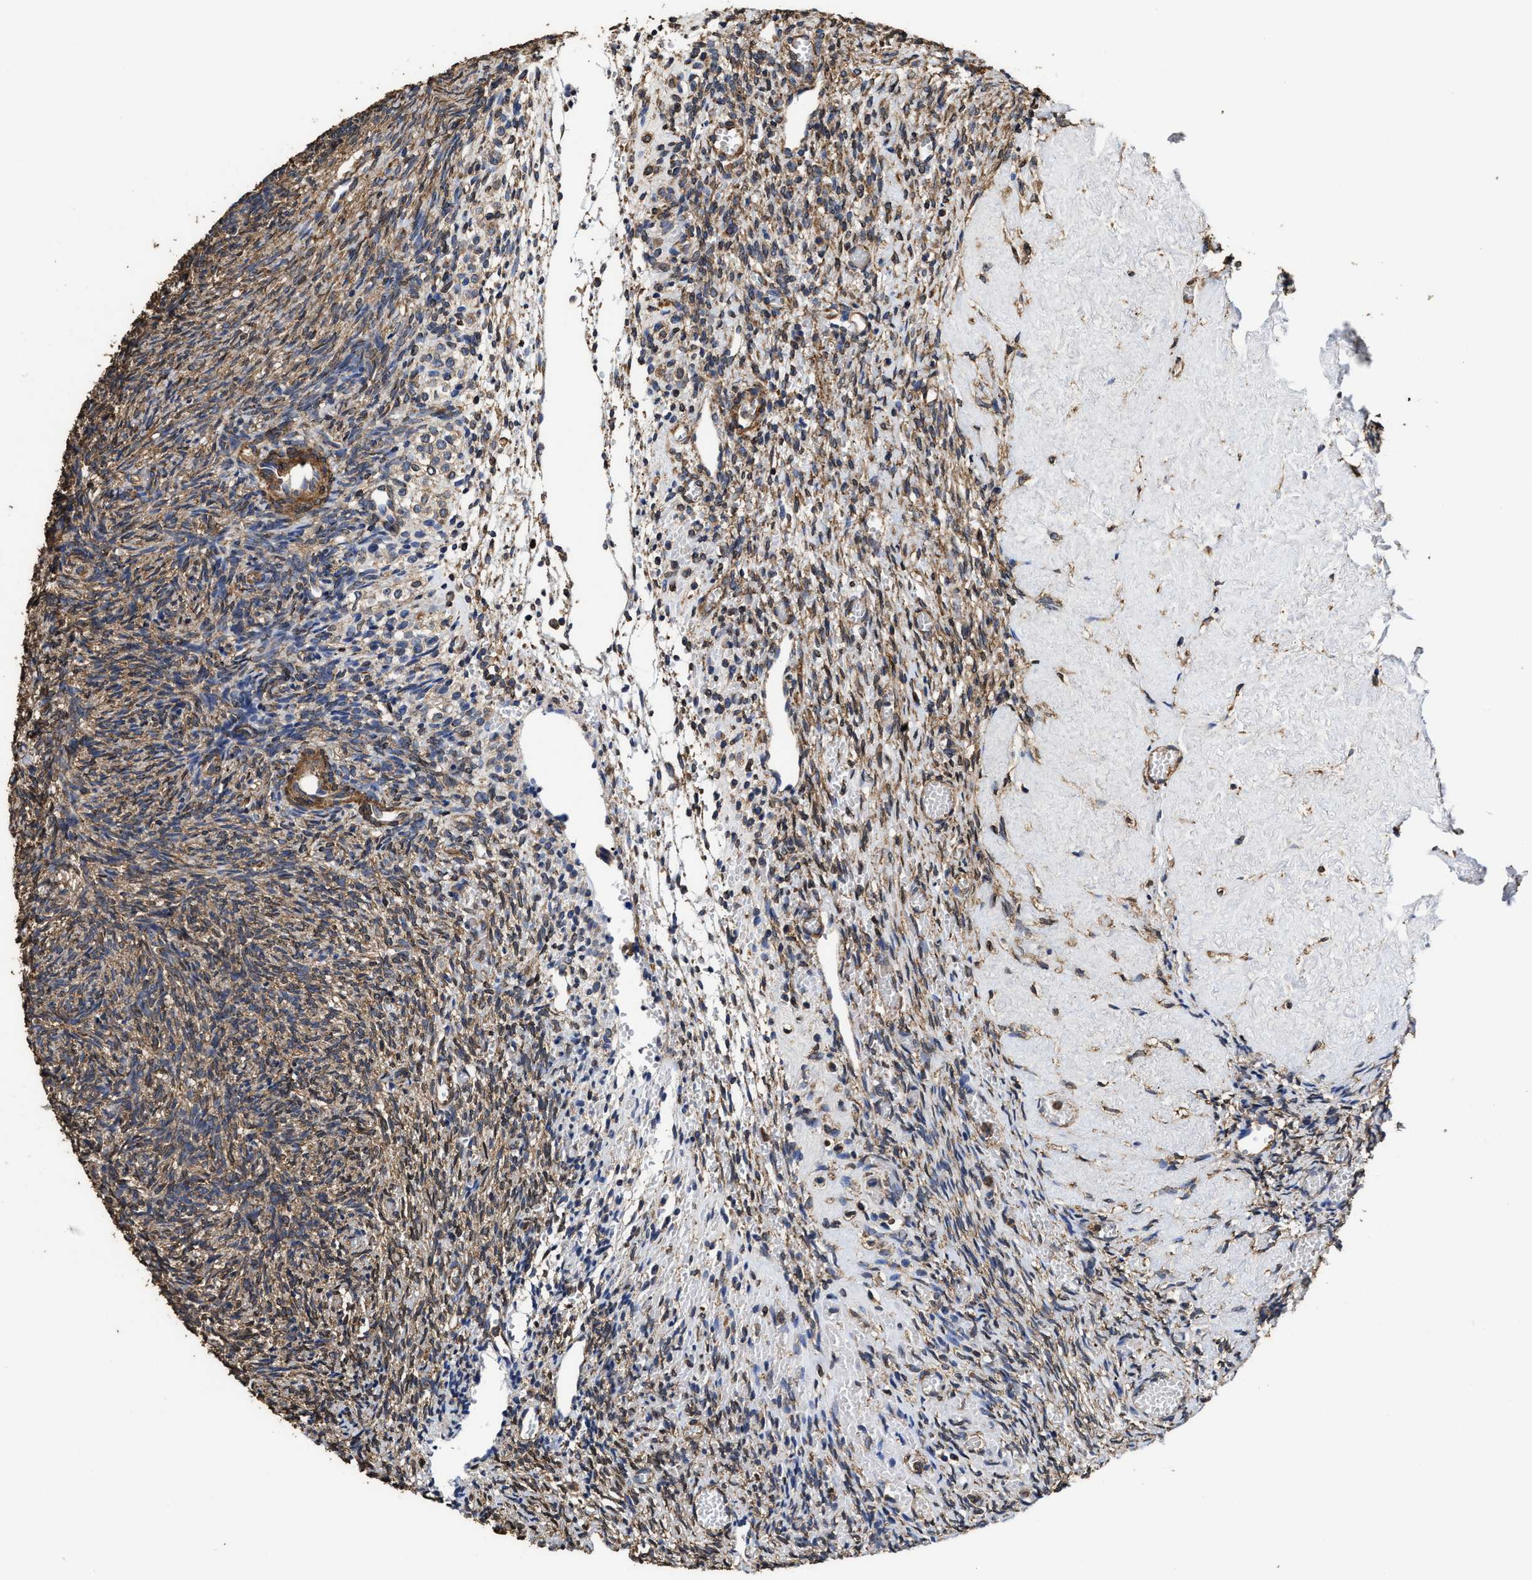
{"staining": {"intensity": "moderate", "quantity": ">75%", "location": "cytoplasmic/membranous"}, "tissue": "ovary", "cell_type": "Ovarian stroma cells", "image_type": "normal", "snomed": [{"axis": "morphology", "description": "Normal tissue, NOS"}, {"axis": "topography", "description": "Ovary"}], "caption": "Protein staining of unremarkable ovary reveals moderate cytoplasmic/membranous staining in approximately >75% of ovarian stroma cells.", "gene": "SFXN4", "patient": {"sex": "female", "age": 41}}